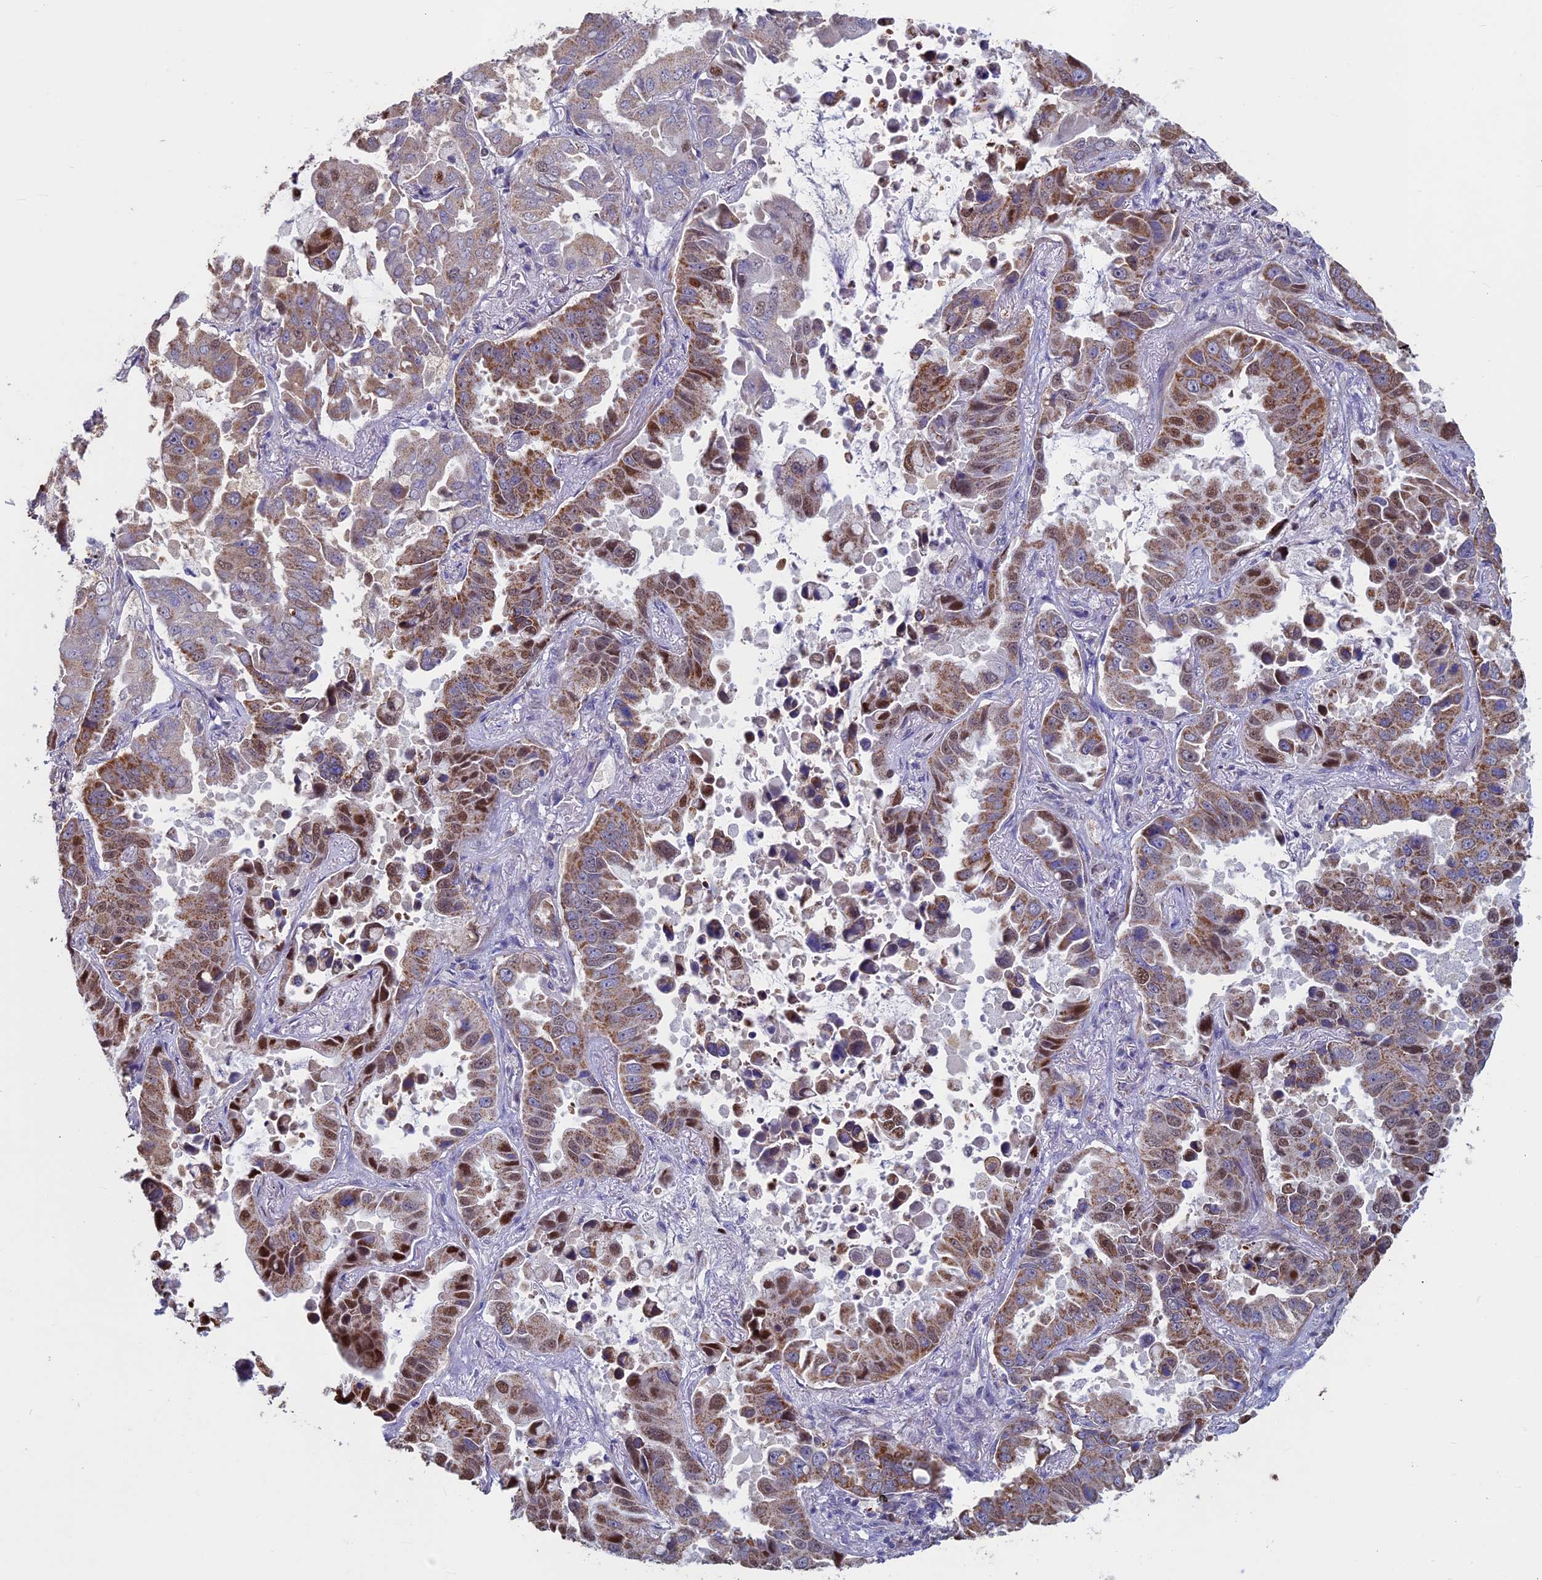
{"staining": {"intensity": "moderate", "quantity": "25%-75%", "location": "cytoplasmic/membranous,nuclear"}, "tissue": "lung cancer", "cell_type": "Tumor cells", "image_type": "cancer", "snomed": [{"axis": "morphology", "description": "Adenocarcinoma, NOS"}, {"axis": "topography", "description": "Lung"}], "caption": "This is a photomicrograph of immunohistochemistry (IHC) staining of lung cancer, which shows moderate positivity in the cytoplasmic/membranous and nuclear of tumor cells.", "gene": "ACSS1", "patient": {"sex": "male", "age": 64}}